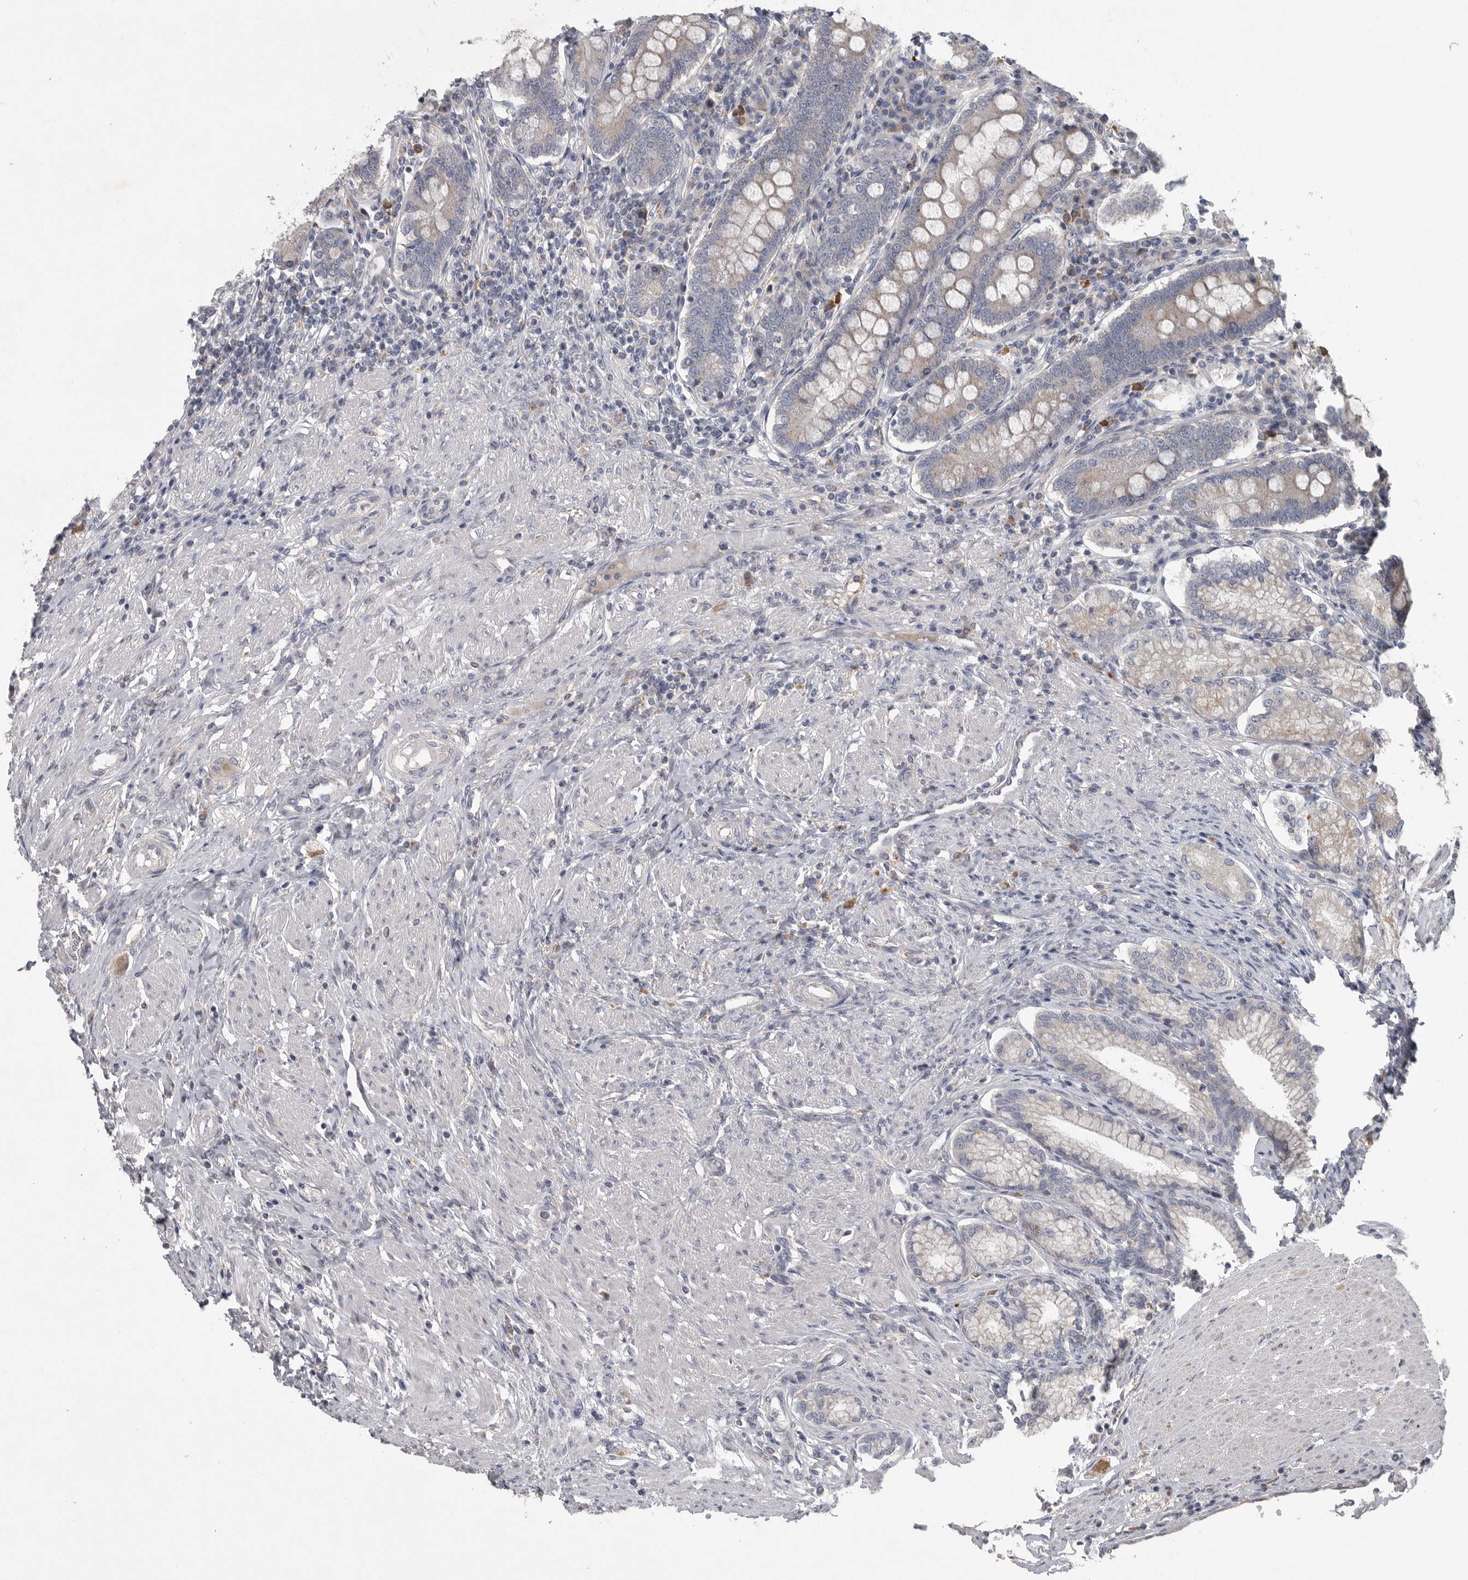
{"staining": {"intensity": "moderate", "quantity": "25%-75%", "location": "cytoplasmic/membranous"}, "tissue": "duodenum", "cell_type": "Glandular cells", "image_type": "normal", "snomed": [{"axis": "morphology", "description": "Normal tissue, NOS"}, {"axis": "morphology", "description": "Adenocarcinoma, NOS"}, {"axis": "topography", "description": "Pancreas"}, {"axis": "topography", "description": "Duodenum"}], "caption": "Duodenum stained with a brown dye reveals moderate cytoplasmic/membranous positive expression in about 25%-75% of glandular cells.", "gene": "LAMTOR3", "patient": {"sex": "male", "age": 50}}